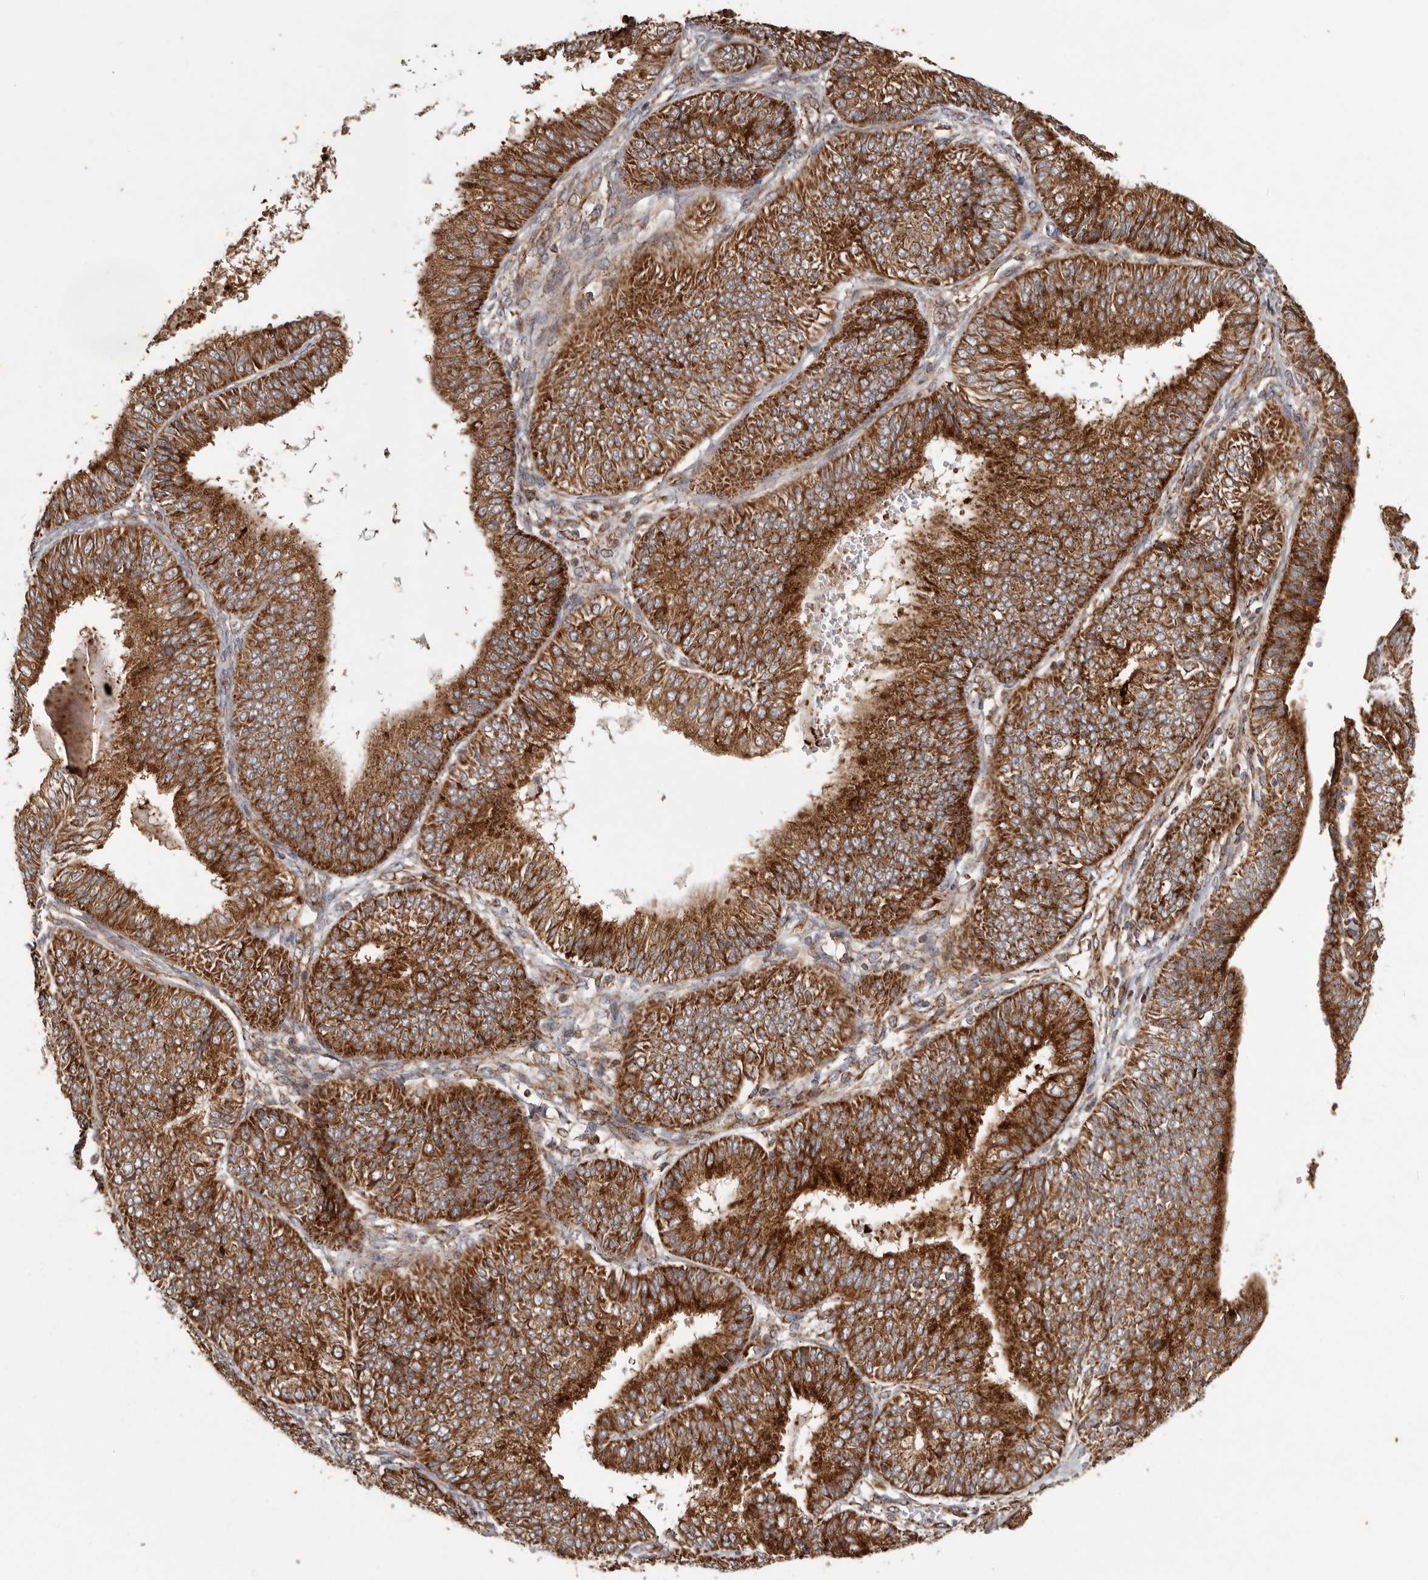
{"staining": {"intensity": "strong", "quantity": ">75%", "location": "cytoplasmic/membranous"}, "tissue": "endometrial cancer", "cell_type": "Tumor cells", "image_type": "cancer", "snomed": [{"axis": "morphology", "description": "Adenocarcinoma, NOS"}, {"axis": "topography", "description": "Endometrium"}], "caption": "Endometrial adenocarcinoma was stained to show a protein in brown. There is high levels of strong cytoplasmic/membranous expression in about >75% of tumor cells.", "gene": "MRPS10", "patient": {"sex": "female", "age": 58}}